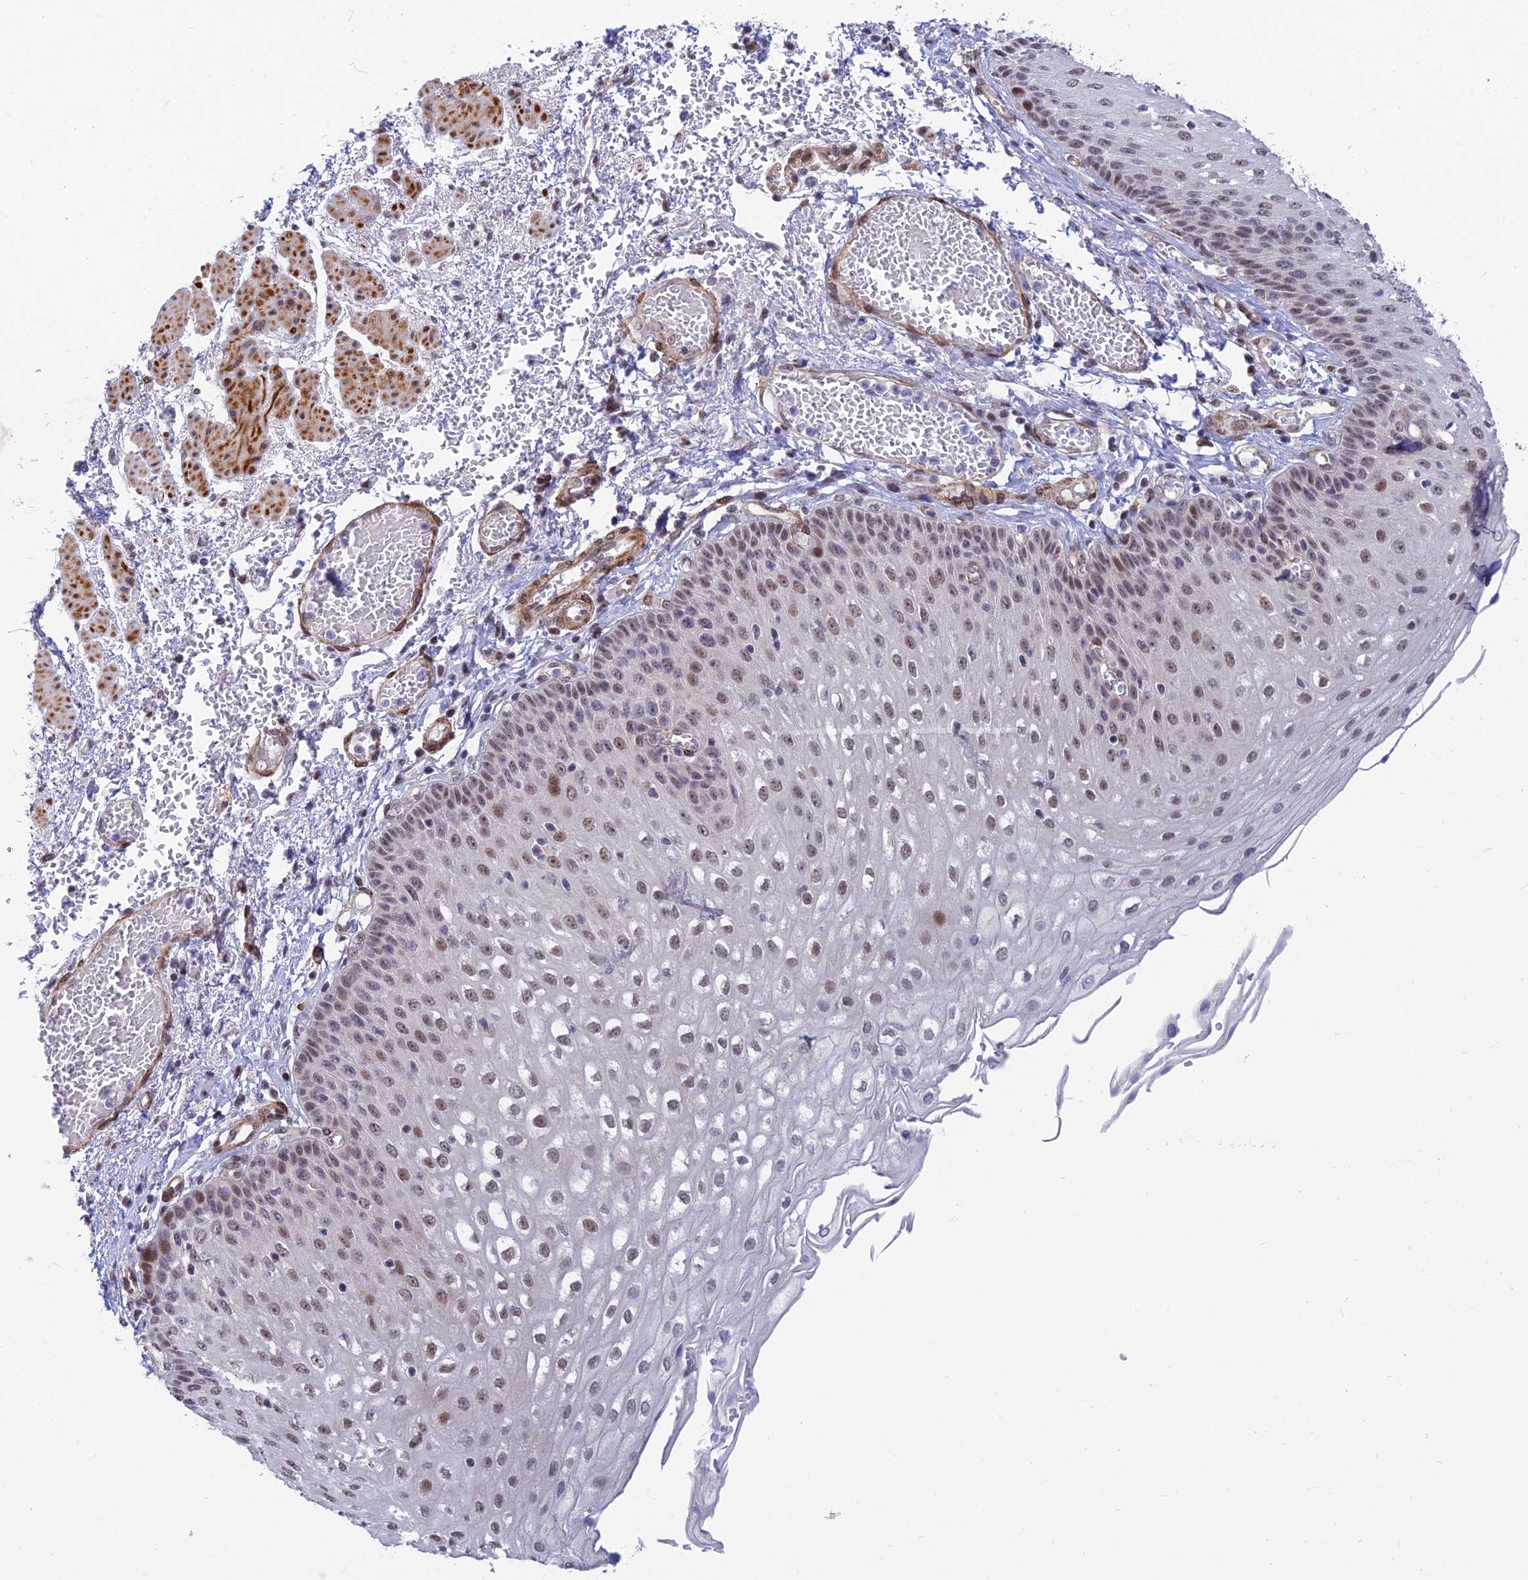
{"staining": {"intensity": "moderate", "quantity": "25%-75%", "location": "nuclear"}, "tissue": "esophagus", "cell_type": "Squamous epithelial cells", "image_type": "normal", "snomed": [{"axis": "morphology", "description": "Normal tissue, NOS"}, {"axis": "topography", "description": "Esophagus"}], "caption": "Moderate nuclear expression for a protein is appreciated in approximately 25%-75% of squamous epithelial cells of unremarkable esophagus using immunohistochemistry (IHC).", "gene": "CLK4", "patient": {"sex": "male", "age": 81}}